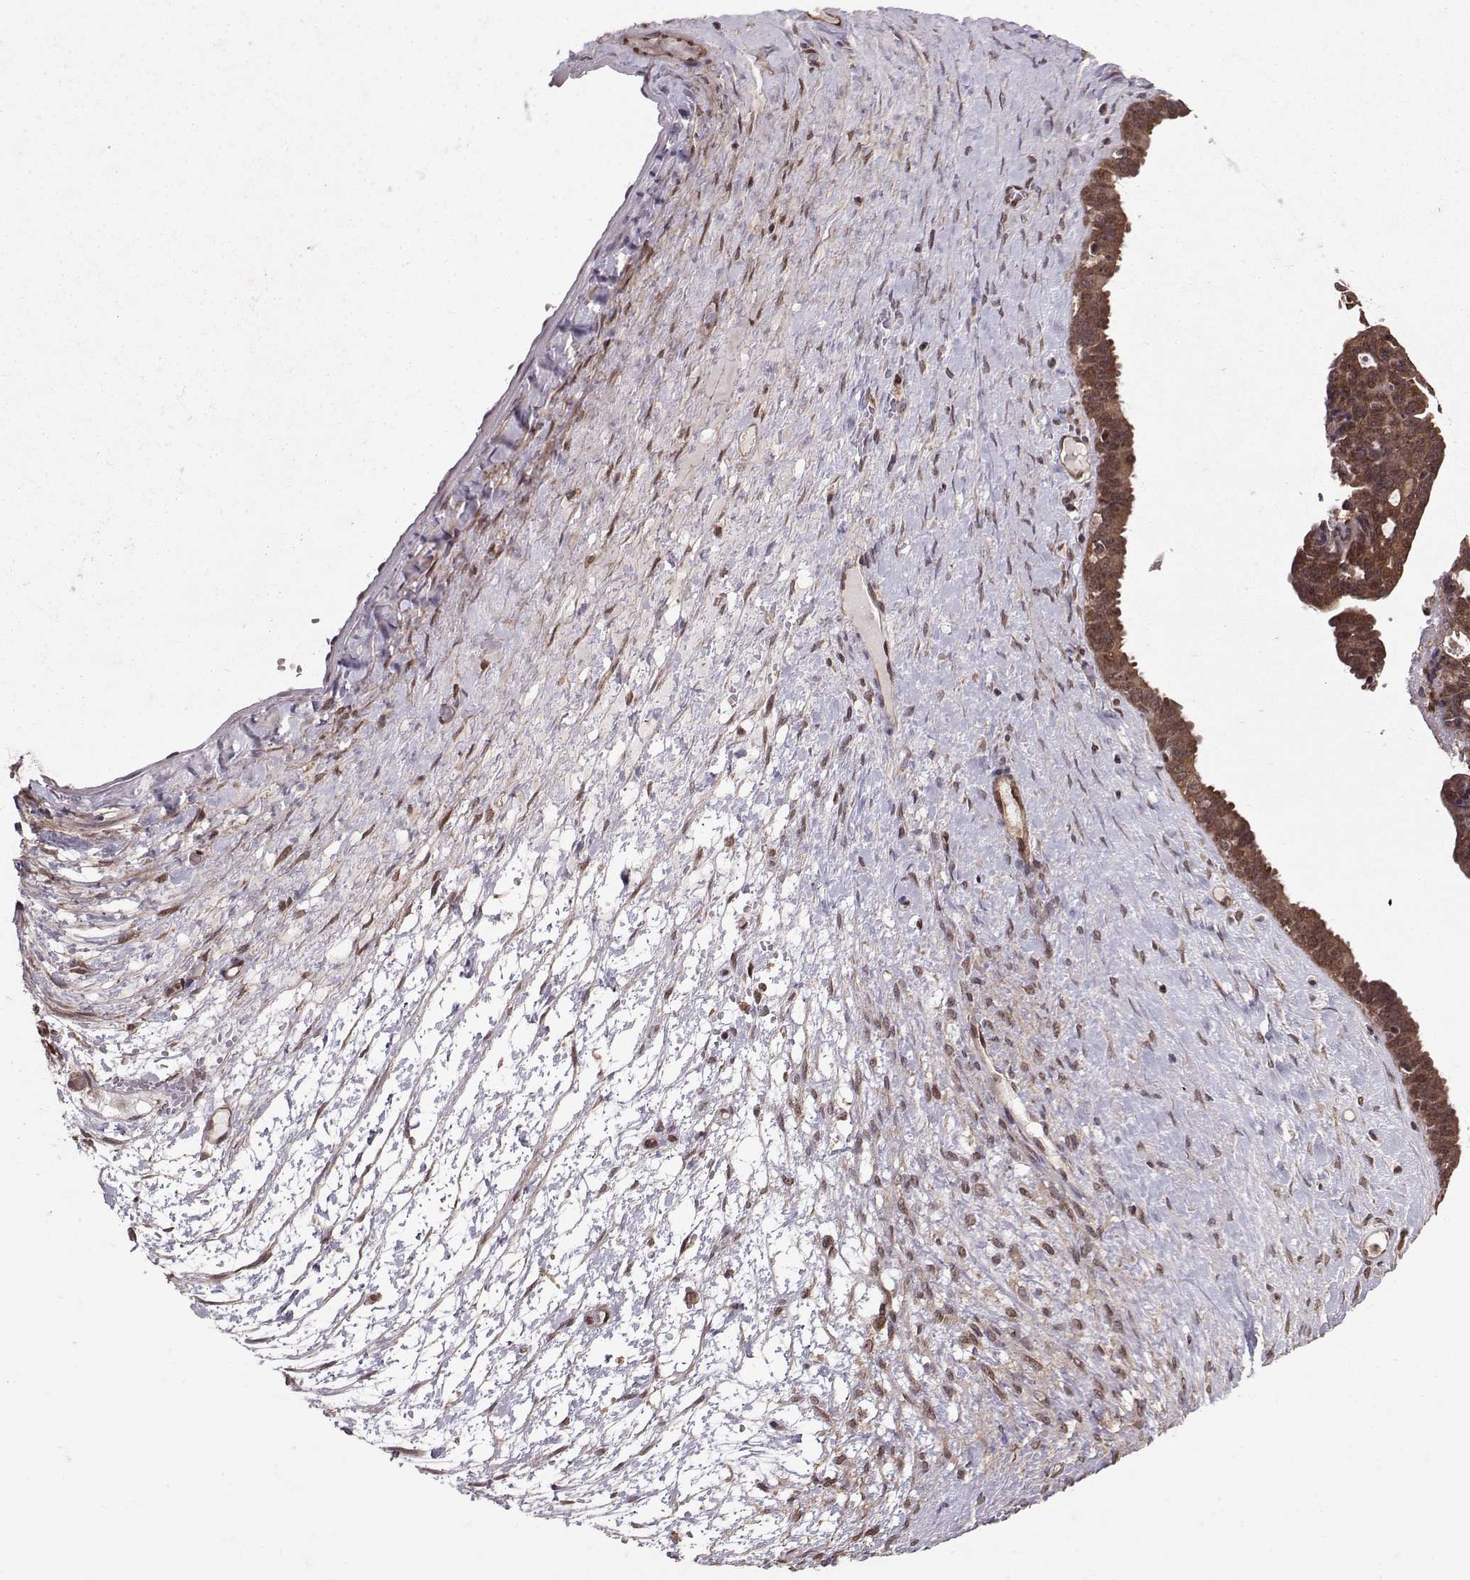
{"staining": {"intensity": "strong", "quantity": ">75%", "location": "cytoplasmic/membranous"}, "tissue": "ovarian cancer", "cell_type": "Tumor cells", "image_type": "cancer", "snomed": [{"axis": "morphology", "description": "Cystadenocarcinoma, serous, NOS"}, {"axis": "topography", "description": "Ovary"}], "caption": "Immunohistochemical staining of human serous cystadenocarcinoma (ovarian) exhibits strong cytoplasmic/membranous protein expression in about >75% of tumor cells.", "gene": "PPP2R2A", "patient": {"sex": "female", "age": 71}}